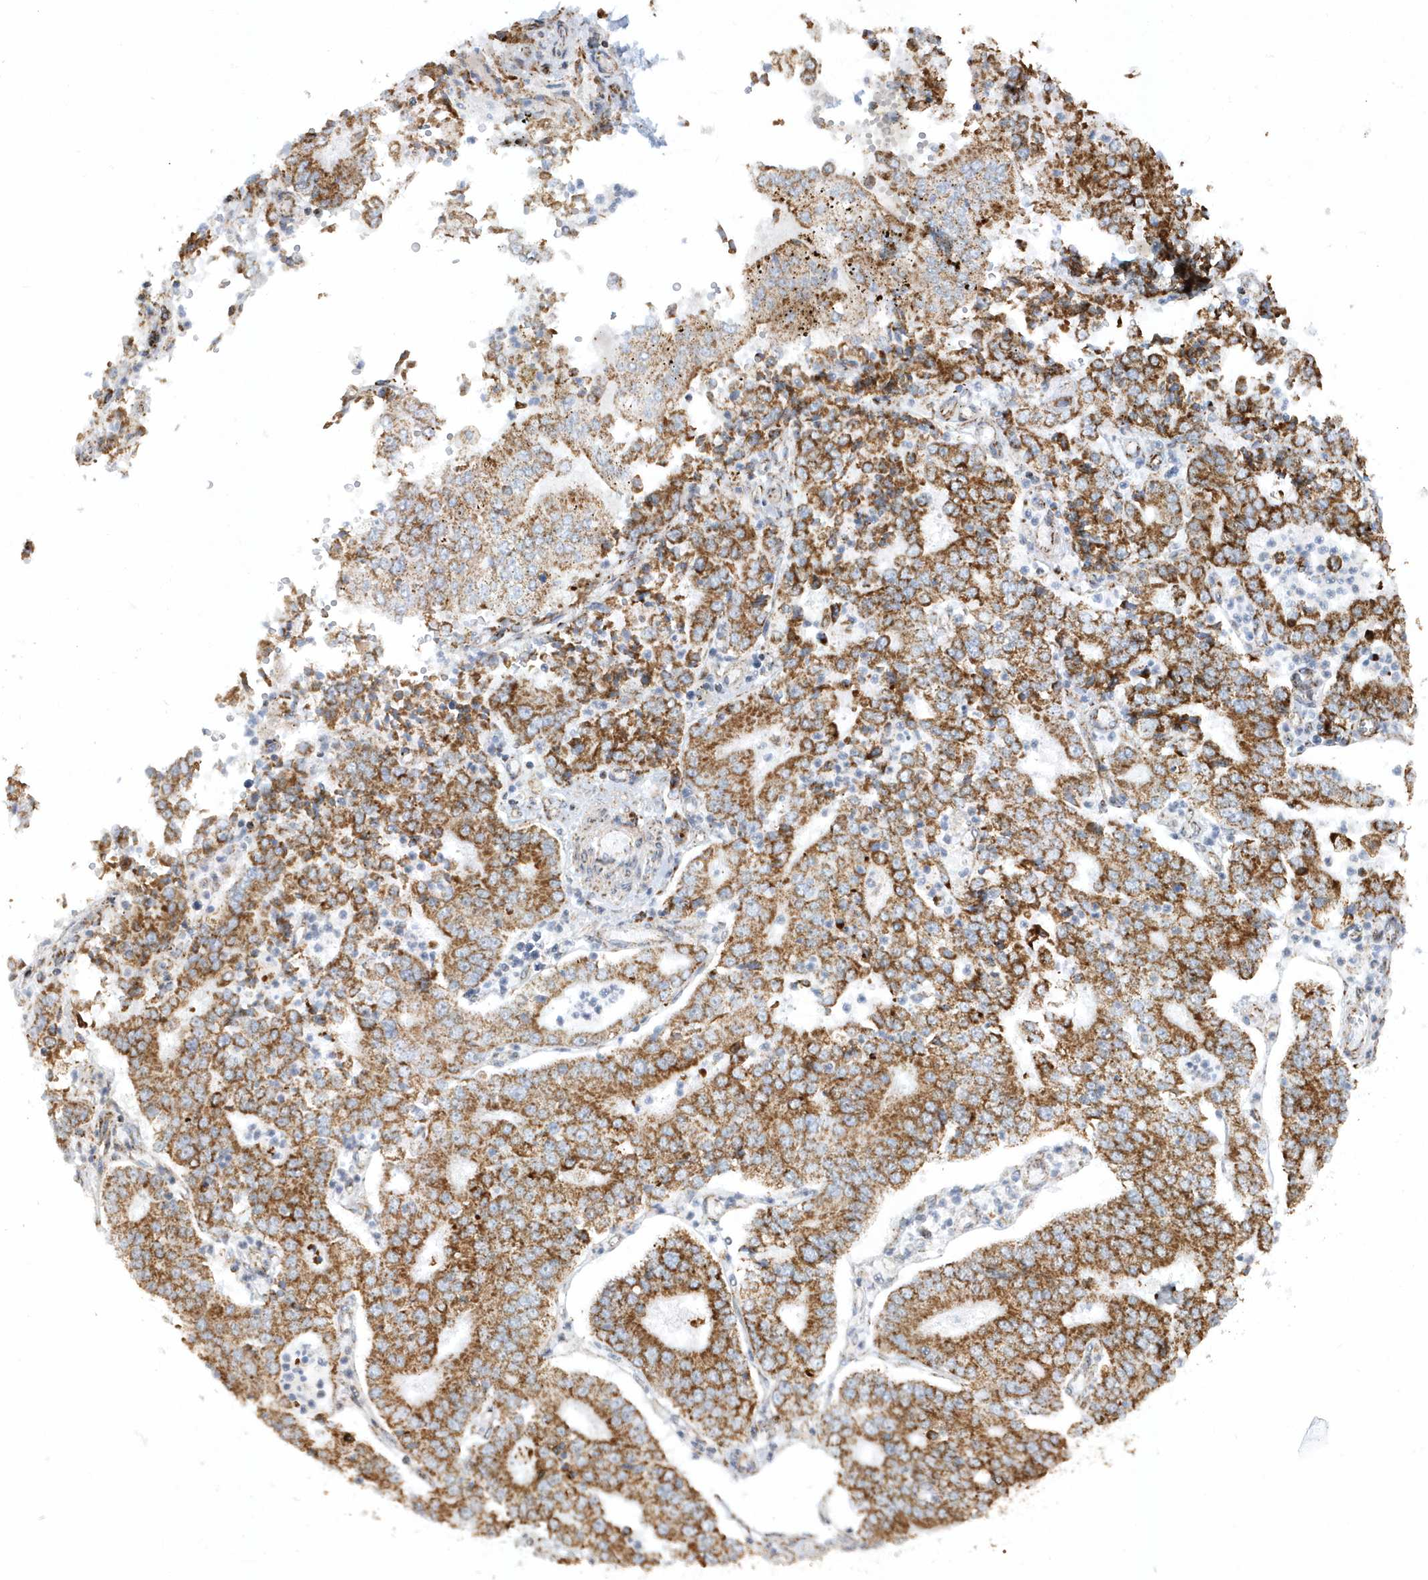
{"staining": {"intensity": "strong", "quantity": ">75%", "location": "cytoplasmic/membranous"}, "tissue": "stomach cancer", "cell_type": "Tumor cells", "image_type": "cancer", "snomed": [{"axis": "morphology", "description": "Adenocarcinoma, NOS"}, {"axis": "topography", "description": "Stomach"}], "caption": "Immunohistochemistry histopathology image of stomach cancer (adenocarcinoma) stained for a protein (brown), which reveals high levels of strong cytoplasmic/membranous positivity in approximately >75% of tumor cells.", "gene": "CRY2", "patient": {"sex": "male", "age": 76}}